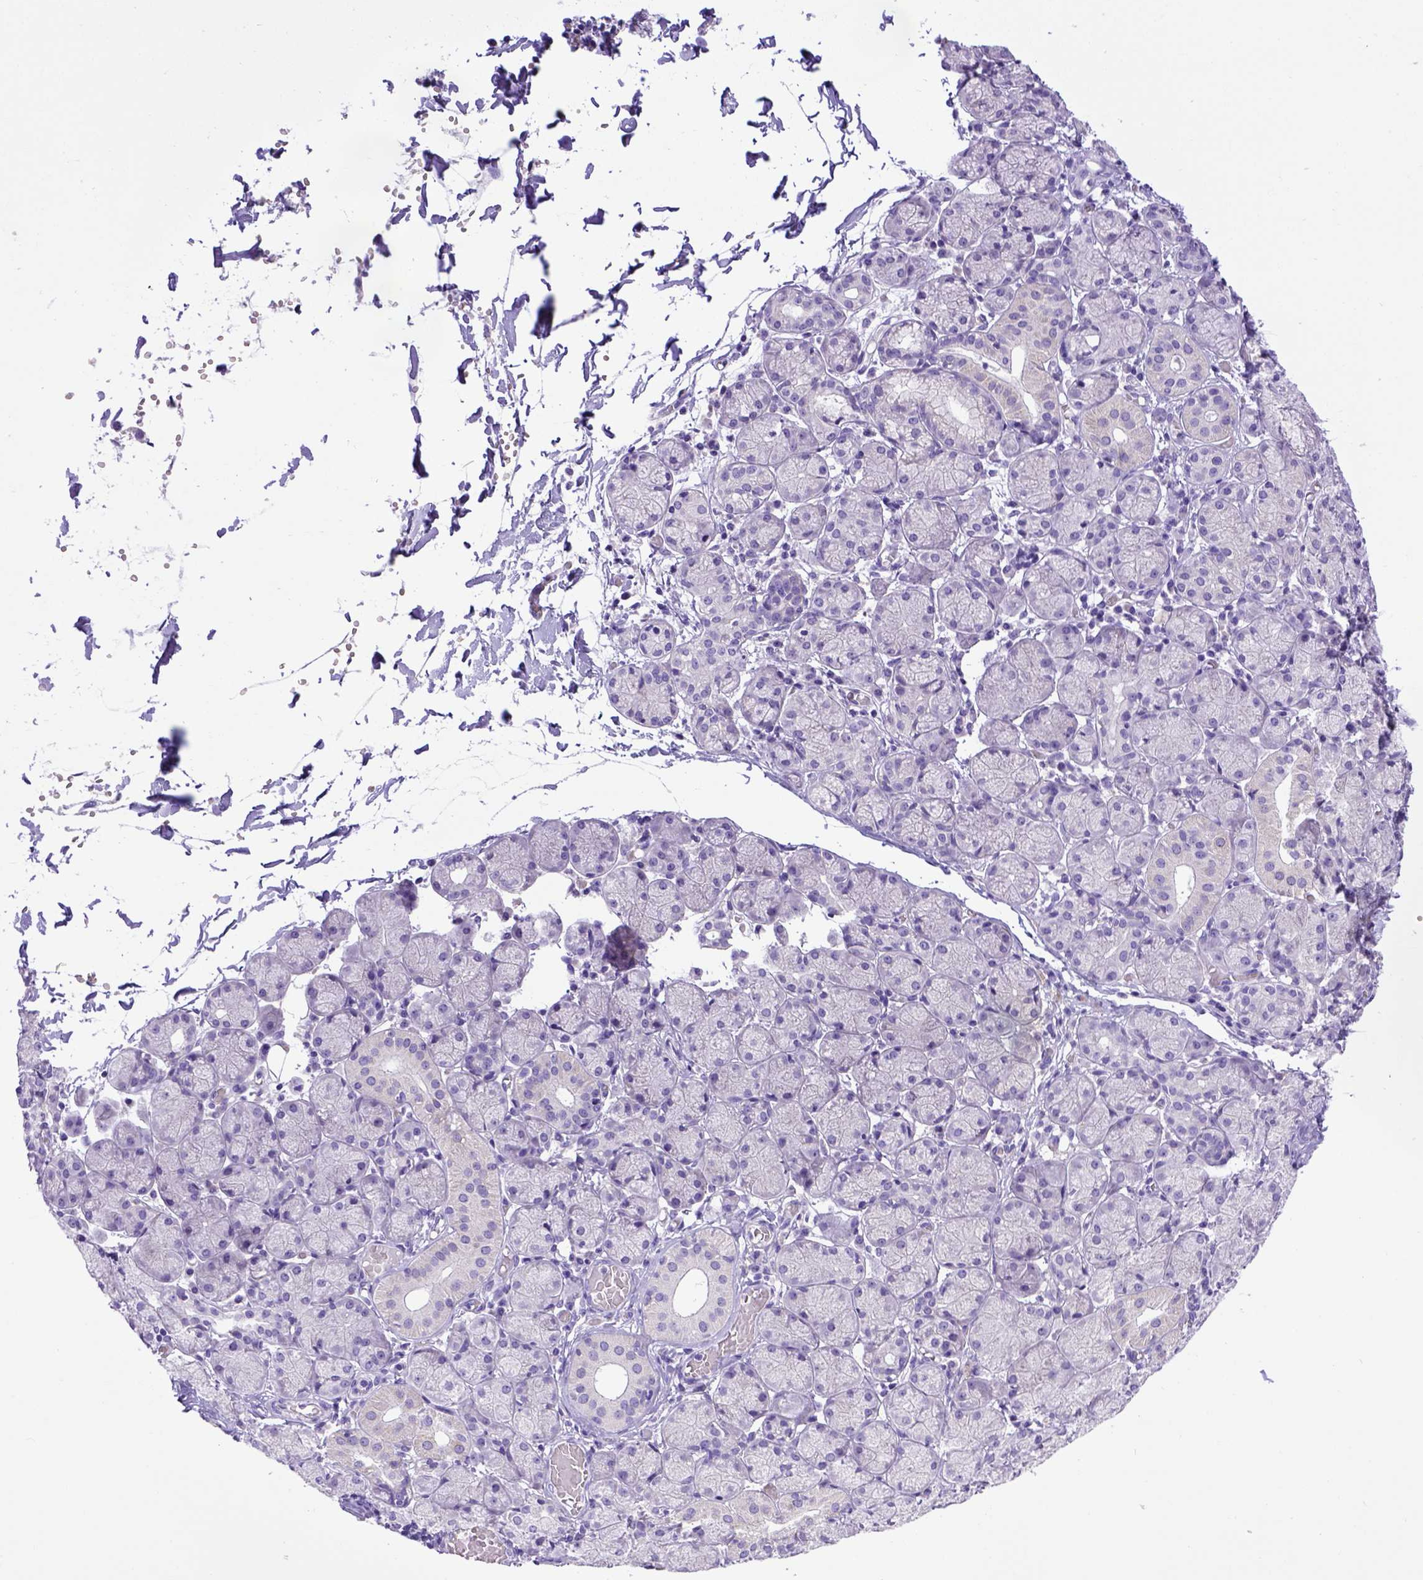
{"staining": {"intensity": "negative", "quantity": "none", "location": "none"}, "tissue": "salivary gland", "cell_type": "Glandular cells", "image_type": "normal", "snomed": [{"axis": "morphology", "description": "Normal tissue, NOS"}, {"axis": "topography", "description": "Salivary gland"}, {"axis": "topography", "description": "Peripheral nerve tissue"}], "caption": "DAB (3,3'-diaminobenzidine) immunohistochemical staining of benign human salivary gland demonstrates no significant positivity in glandular cells. (DAB IHC with hematoxylin counter stain).", "gene": "SPEF1", "patient": {"sex": "female", "age": 24}}